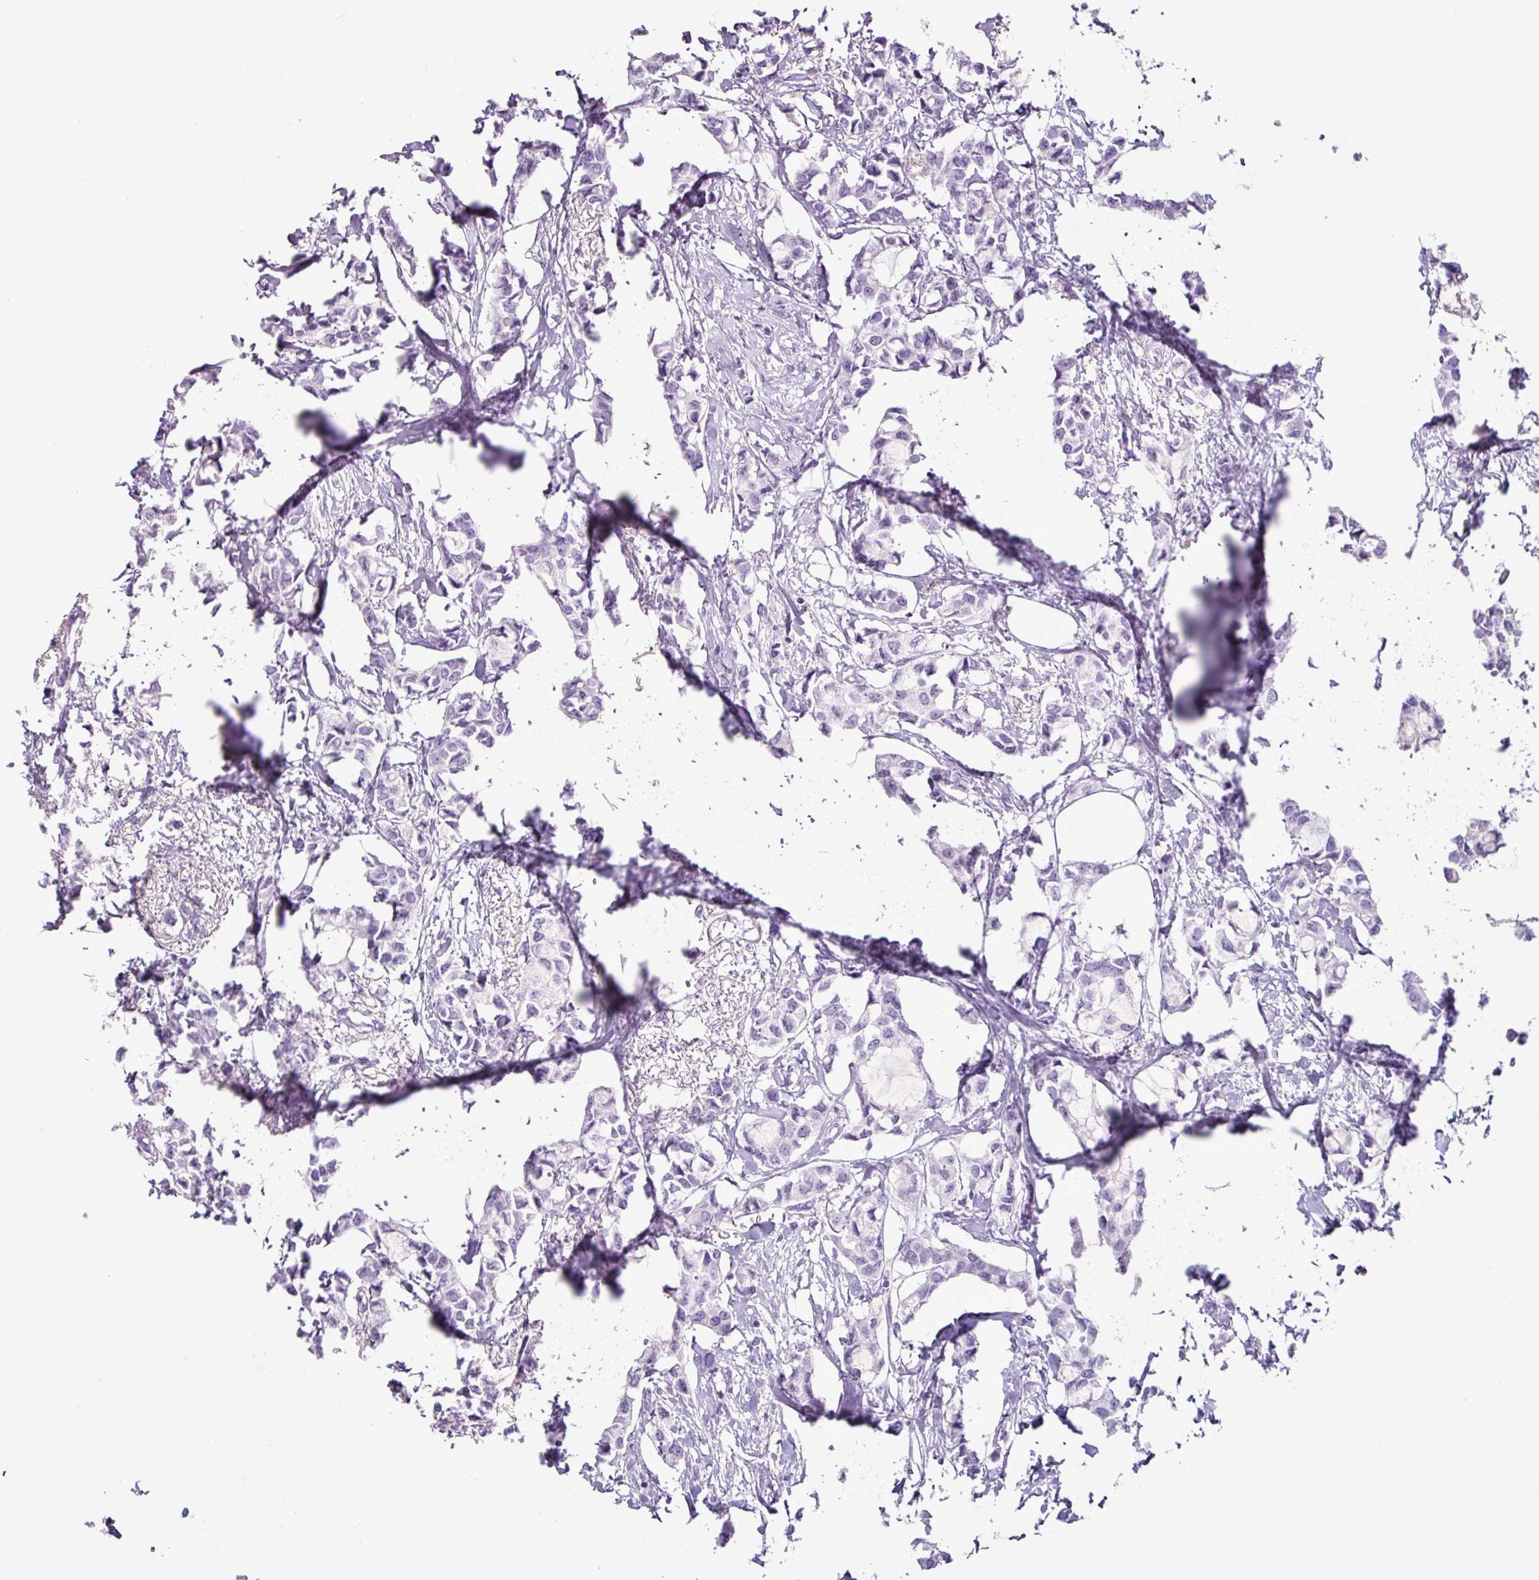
{"staining": {"intensity": "negative", "quantity": "none", "location": "none"}, "tissue": "breast cancer", "cell_type": "Tumor cells", "image_type": "cancer", "snomed": [{"axis": "morphology", "description": "Duct carcinoma"}, {"axis": "topography", "description": "Breast"}], "caption": "Breast cancer was stained to show a protein in brown. There is no significant positivity in tumor cells.", "gene": "SCT", "patient": {"sex": "female", "age": 73}}